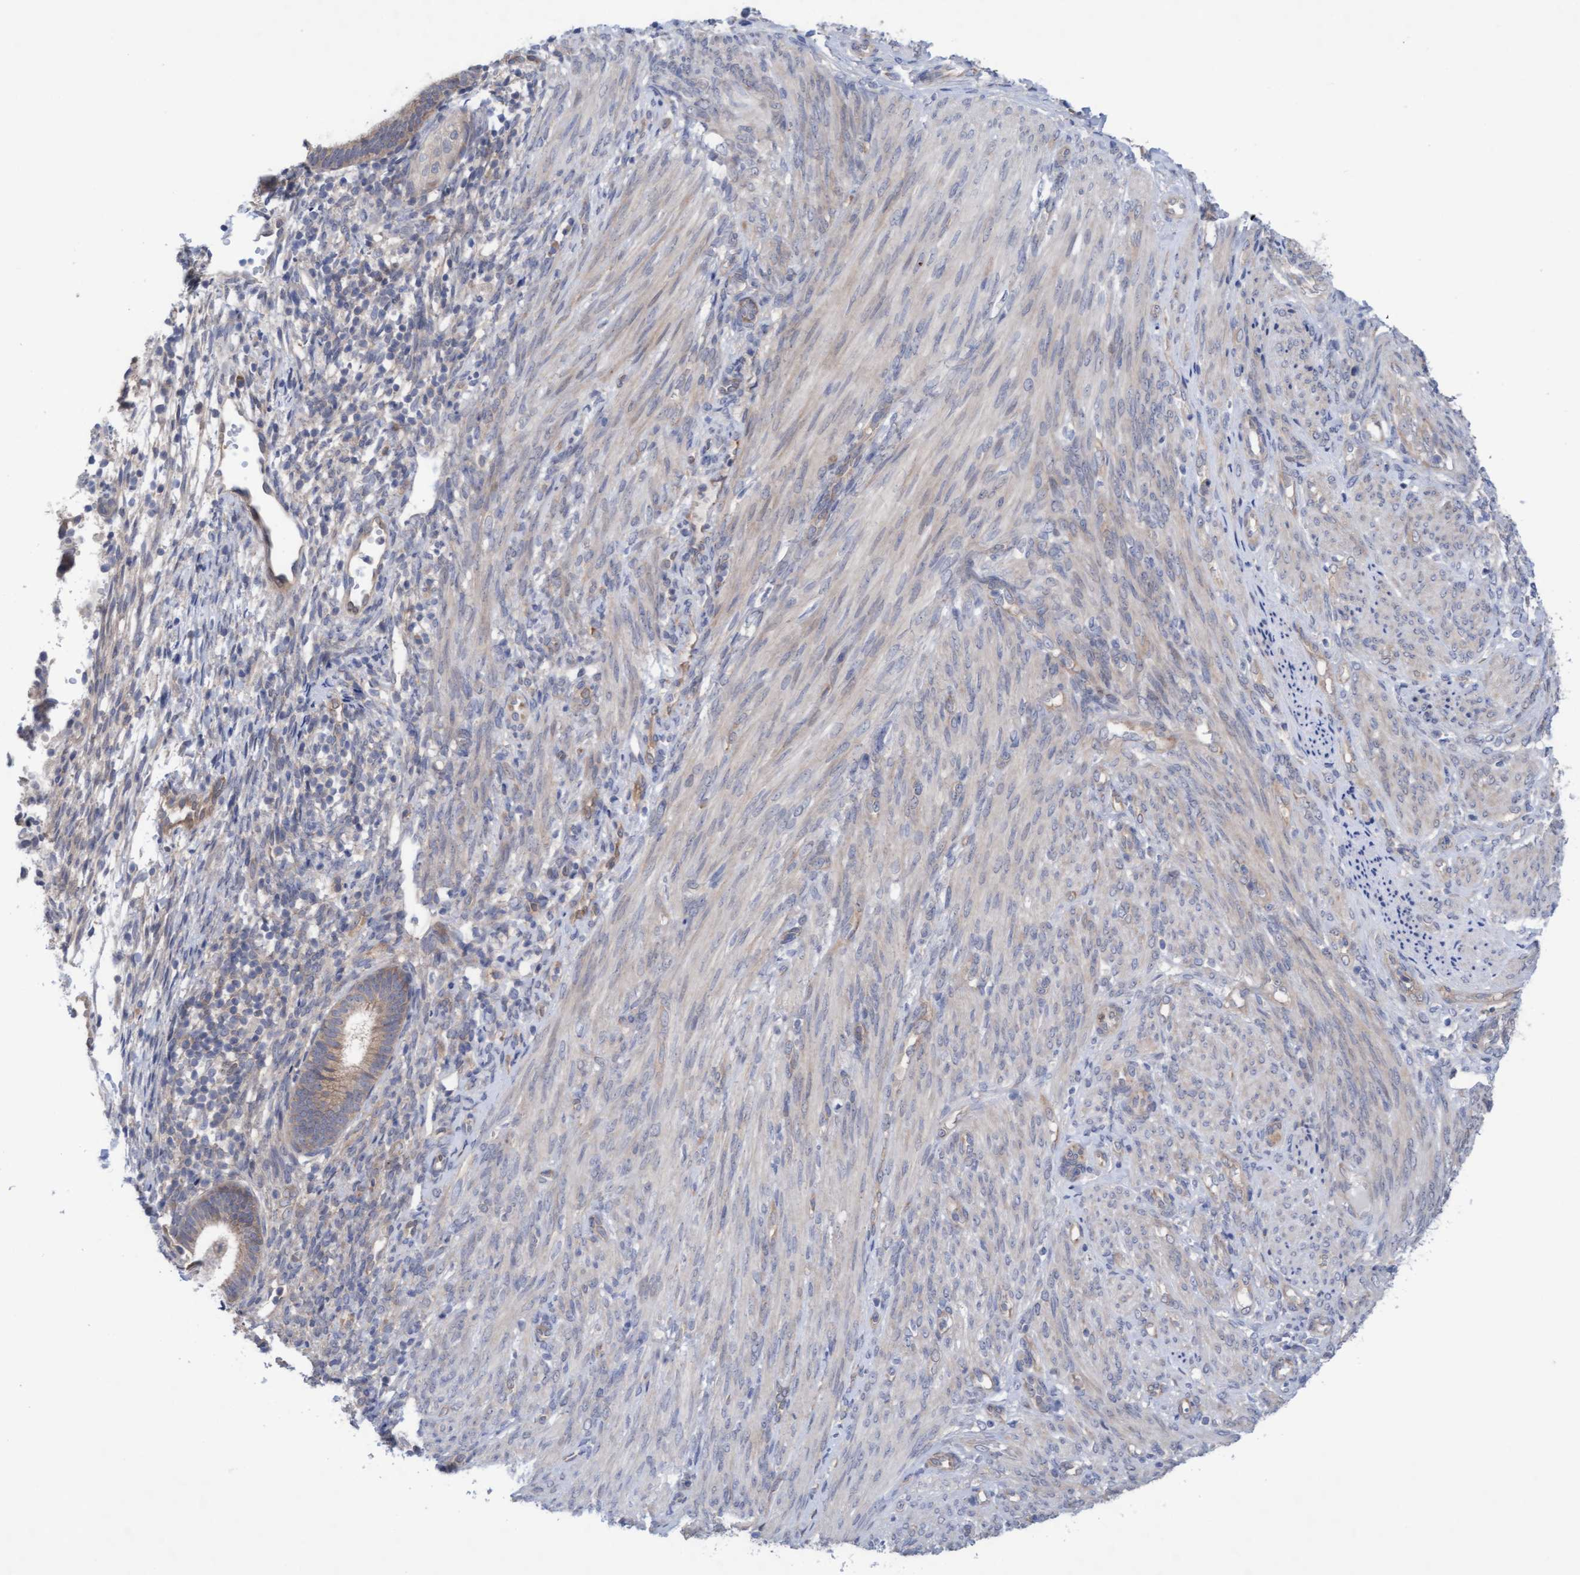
{"staining": {"intensity": "weak", "quantity": "<25%", "location": "cytoplasmic/membranous"}, "tissue": "endometrial cancer", "cell_type": "Tumor cells", "image_type": "cancer", "snomed": [{"axis": "morphology", "description": "Adenocarcinoma, NOS"}, {"axis": "topography", "description": "Endometrium"}], "caption": "An image of endometrial cancer stained for a protein demonstrates no brown staining in tumor cells.", "gene": "PLCD1", "patient": {"sex": "female", "age": 85}}